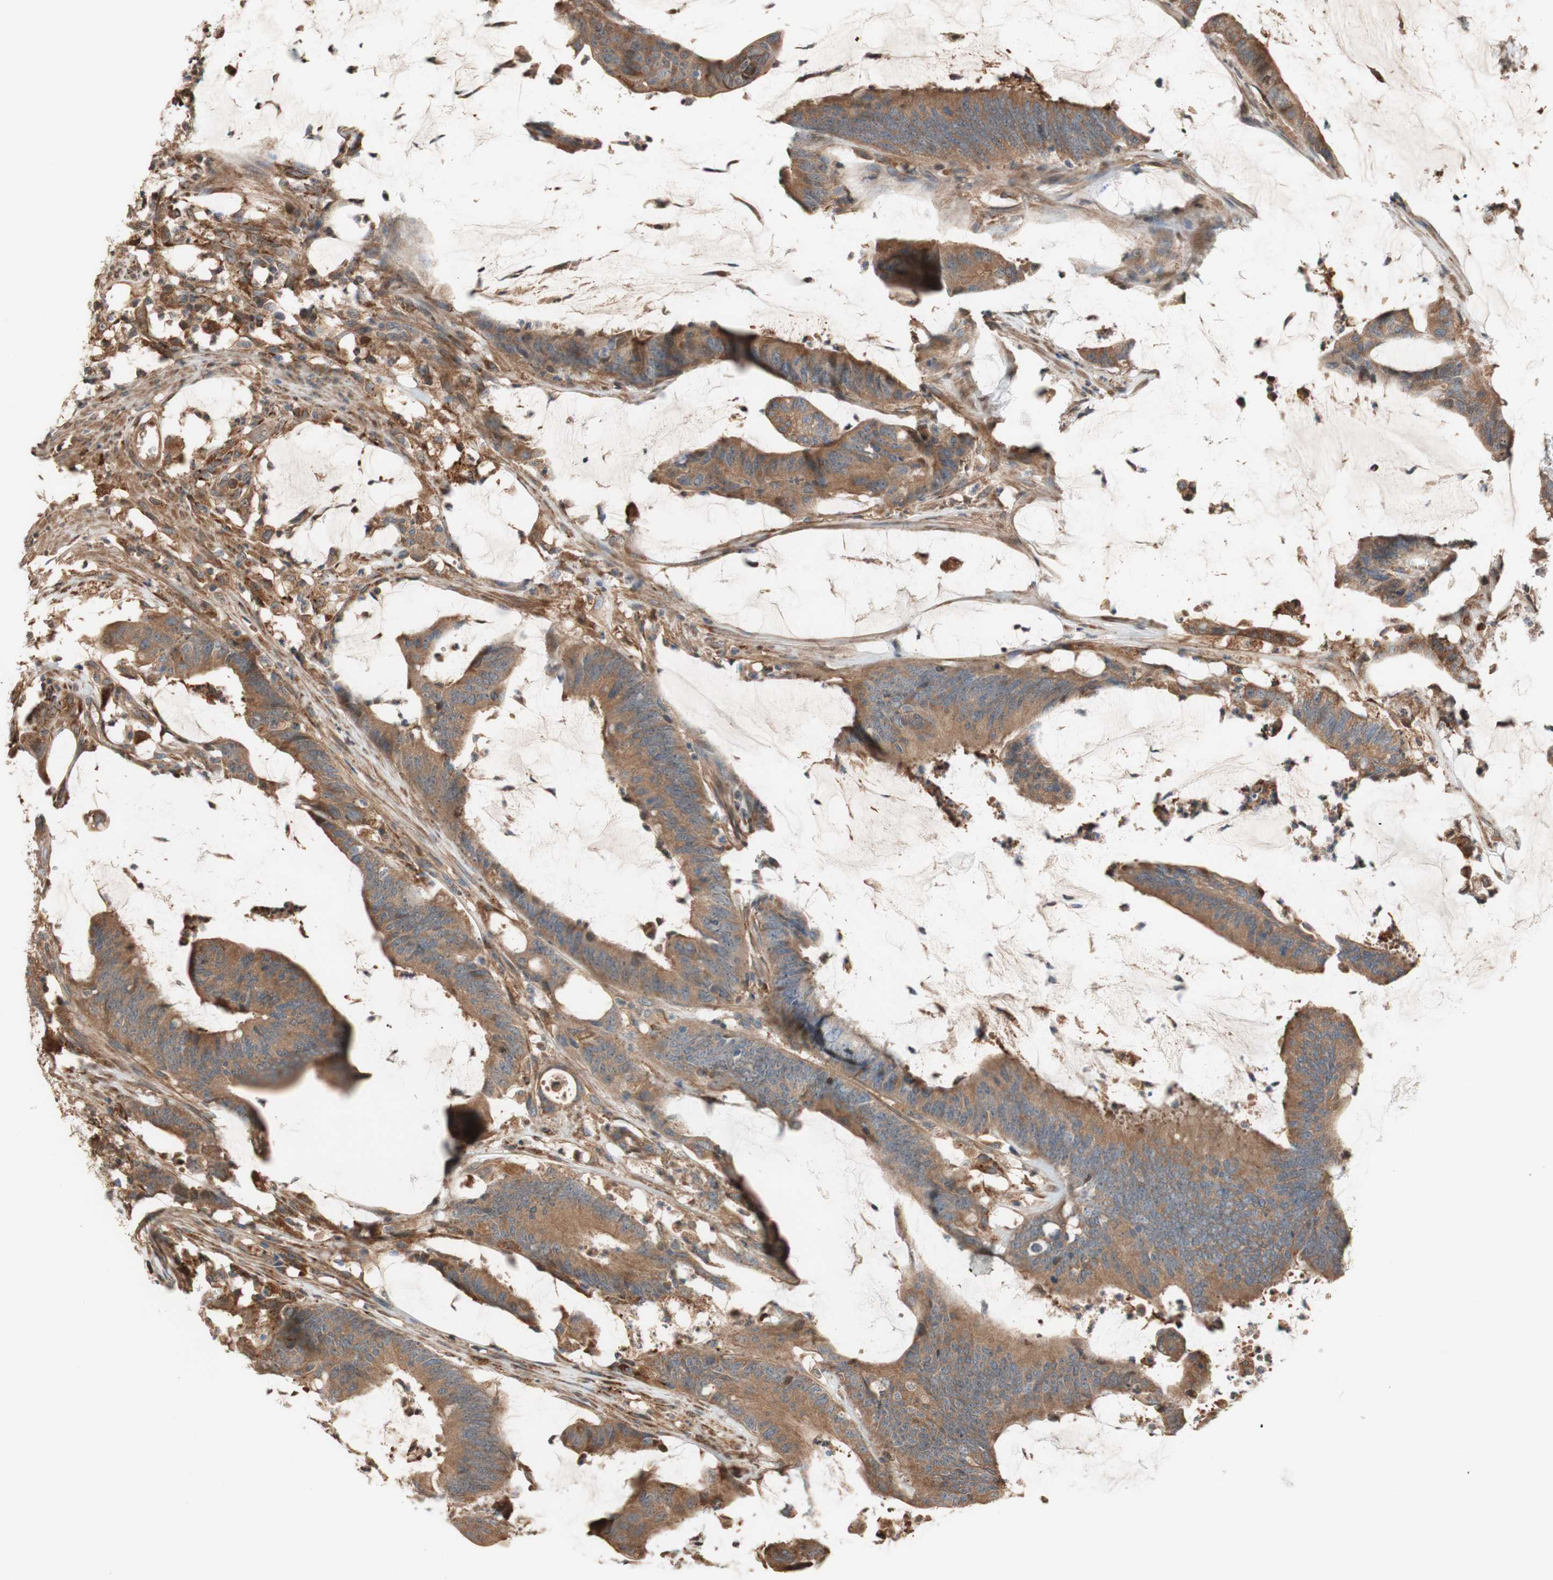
{"staining": {"intensity": "moderate", "quantity": ">75%", "location": "cytoplasmic/membranous"}, "tissue": "colorectal cancer", "cell_type": "Tumor cells", "image_type": "cancer", "snomed": [{"axis": "morphology", "description": "Adenocarcinoma, NOS"}, {"axis": "topography", "description": "Rectum"}], "caption": "Immunohistochemical staining of human adenocarcinoma (colorectal) displays moderate cytoplasmic/membranous protein staining in approximately >75% of tumor cells.", "gene": "PTPN21", "patient": {"sex": "female", "age": 66}}